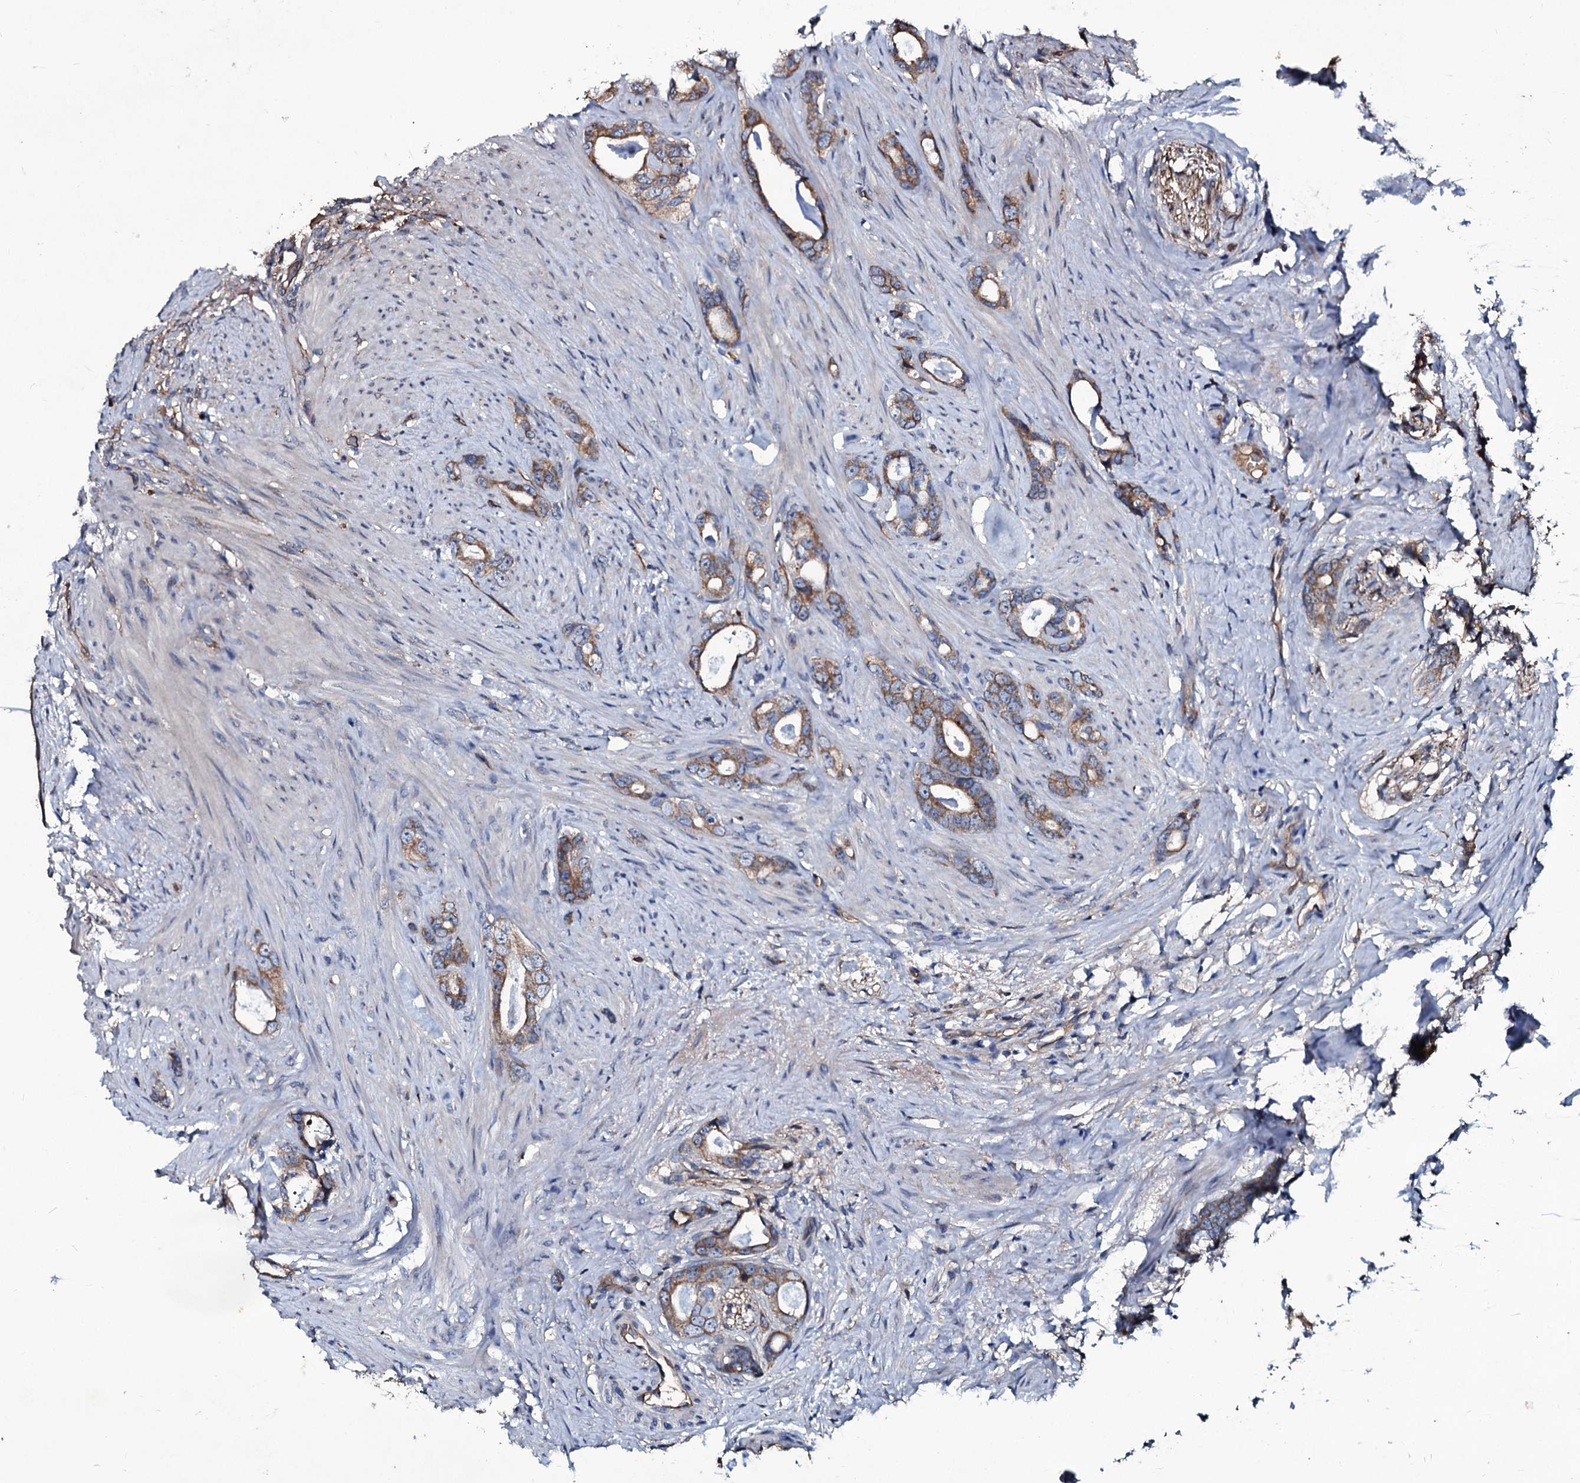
{"staining": {"intensity": "moderate", "quantity": ">75%", "location": "cytoplasmic/membranous"}, "tissue": "prostate cancer", "cell_type": "Tumor cells", "image_type": "cancer", "snomed": [{"axis": "morphology", "description": "Adenocarcinoma, Low grade"}, {"axis": "topography", "description": "Prostate"}], "caption": "Immunohistochemical staining of human adenocarcinoma (low-grade) (prostate) displays medium levels of moderate cytoplasmic/membranous positivity in about >75% of tumor cells.", "gene": "DMAC2", "patient": {"sex": "male", "age": 63}}